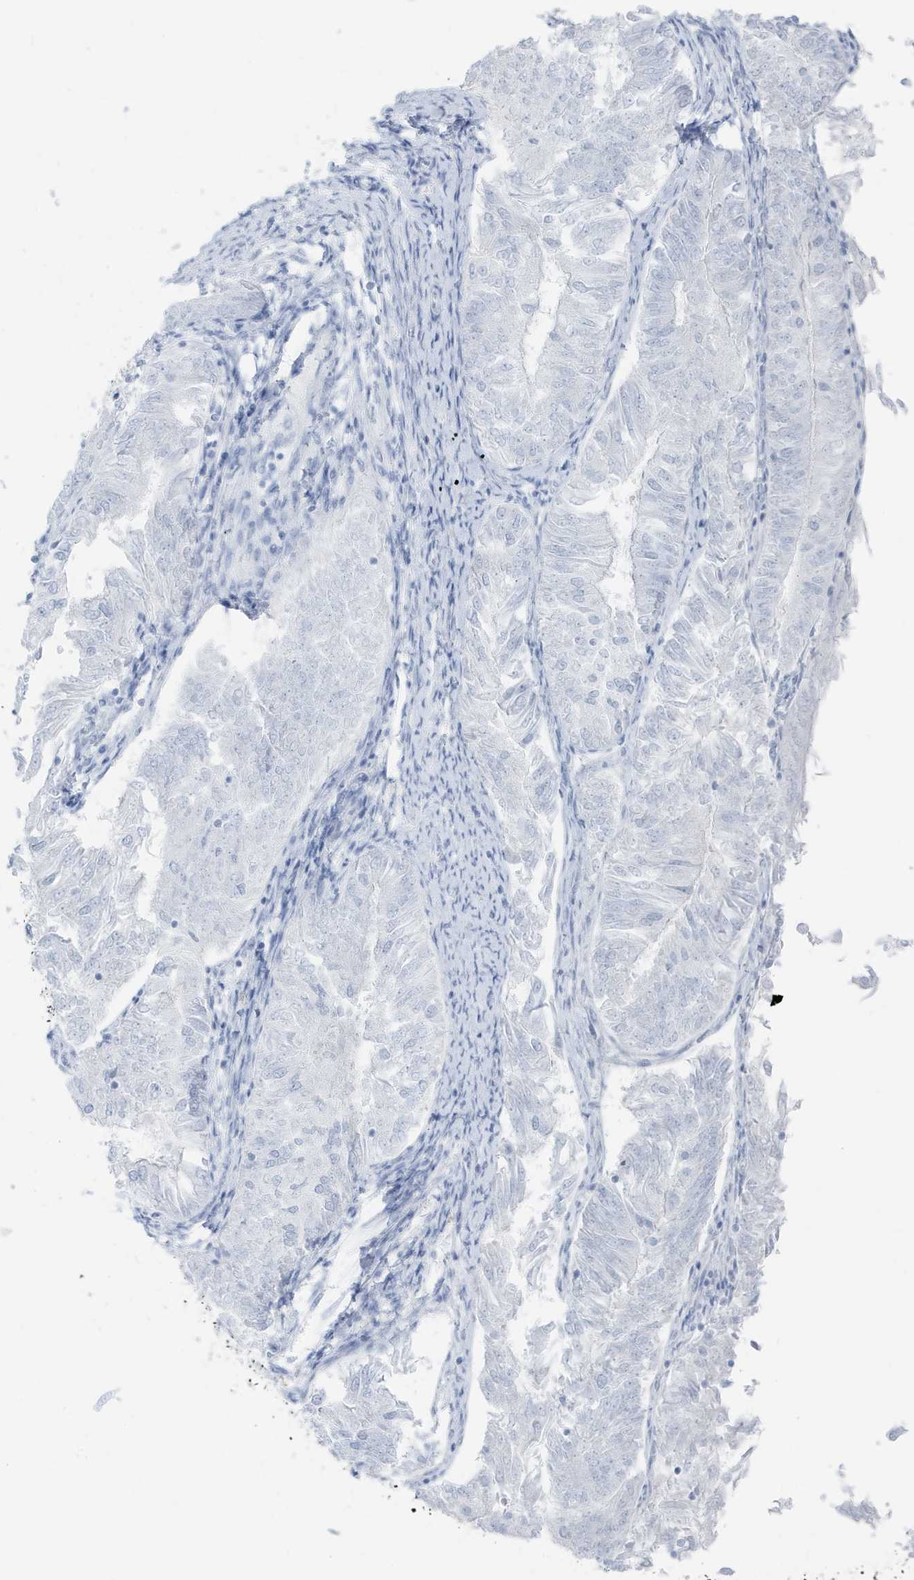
{"staining": {"intensity": "negative", "quantity": "none", "location": "none"}, "tissue": "endometrial cancer", "cell_type": "Tumor cells", "image_type": "cancer", "snomed": [{"axis": "morphology", "description": "Adenocarcinoma, NOS"}, {"axis": "topography", "description": "Endometrium"}], "caption": "There is no significant expression in tumor cells of endometrial adenocarcinoma. Brightfield microscopy of immunohistochemistry (IHC) stained with DAB (brown) and hematoxylin (blue), captured at high magnification.", "gene": "ZFP64", "patient": {"sex": "female", "age": 58}}